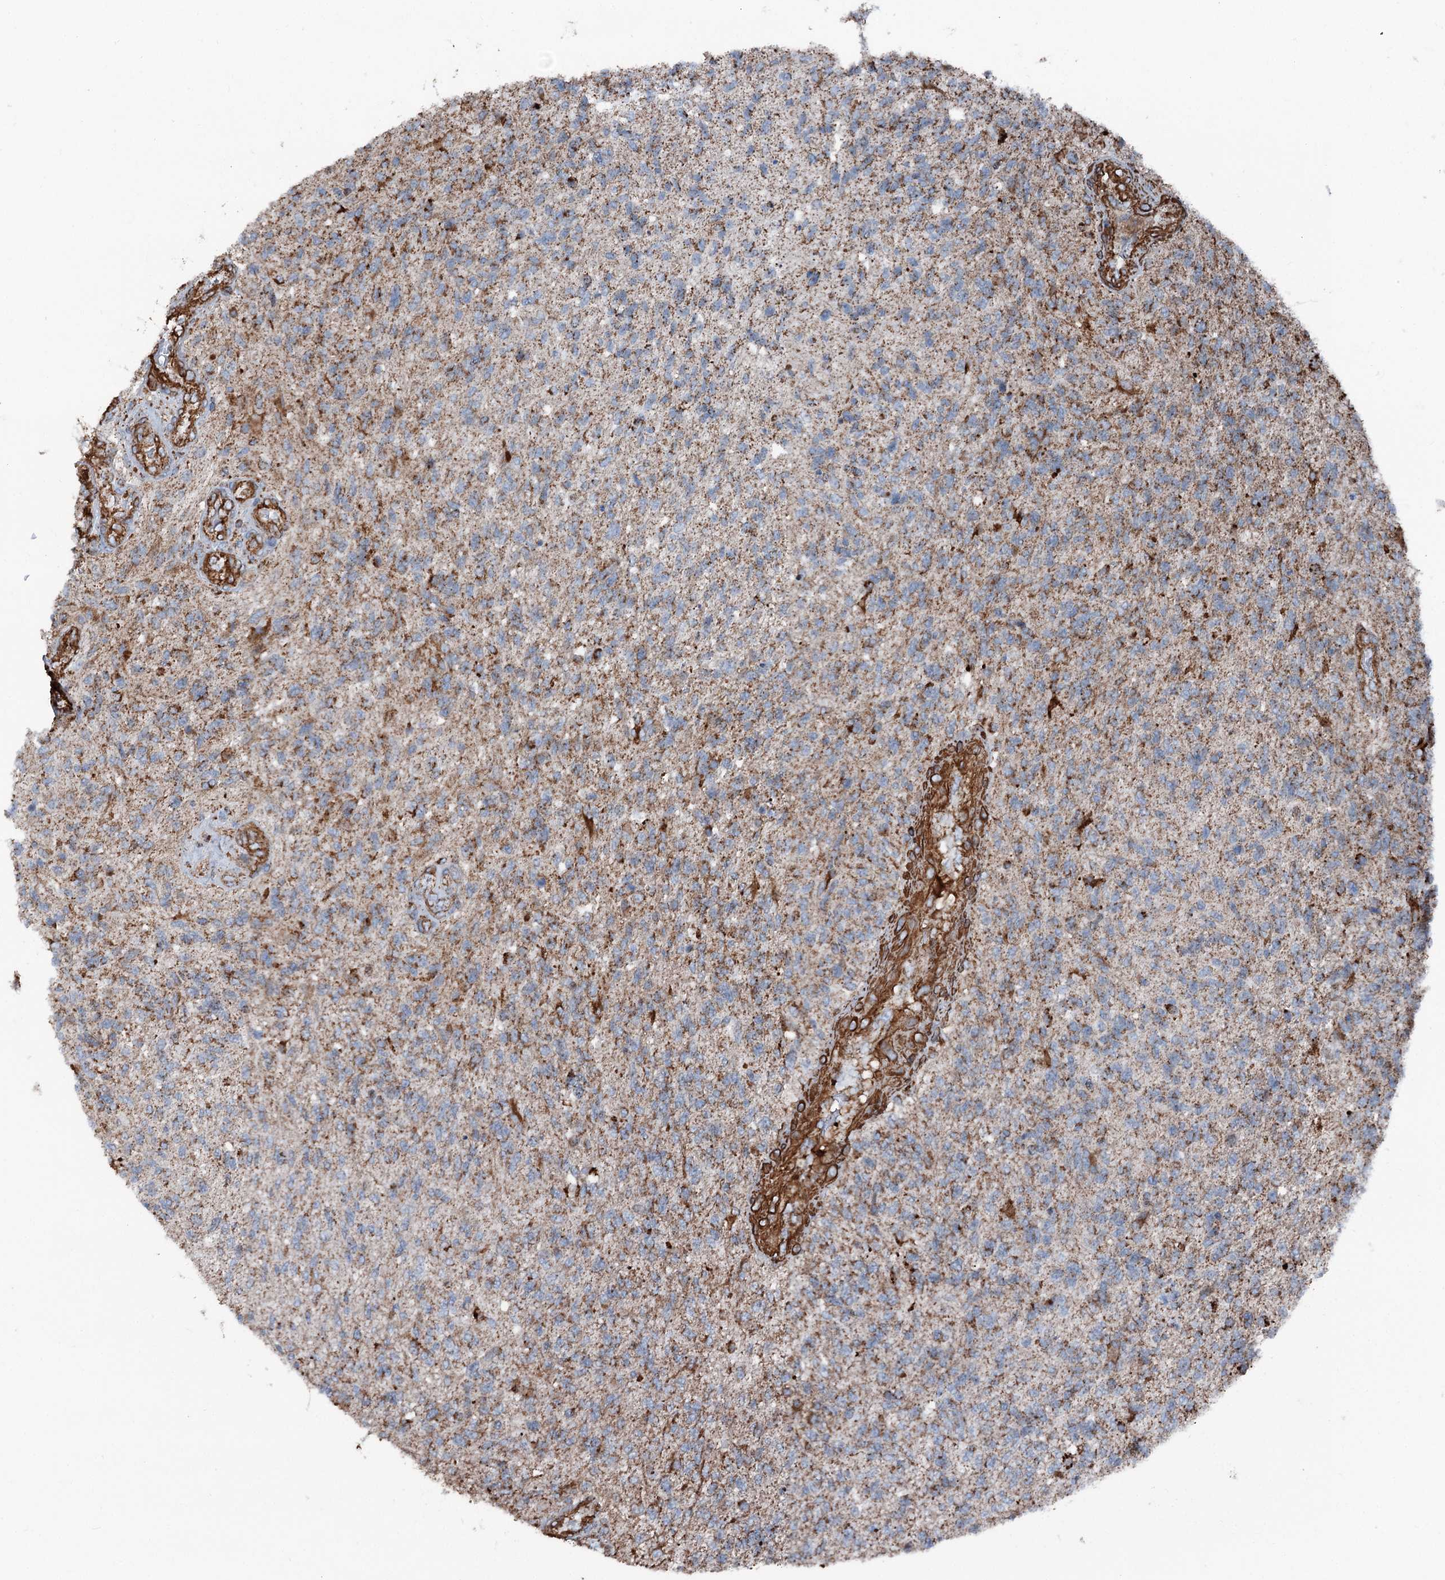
{"staining": {"intensity": "moderate", "quantity": "<25%", "location": "cytoplasmic/membranous"}, "tissue": "glioma", "cell_type": "Tumor cells", "image_type": "cancer", "snomed": [{"axis": "morphology", "description": "Glioma, malignant, High grade"}, {"axis": "topography", "description": "Brain"}], "caption": "Immunohistochemical staining of human glioma shows low levels of moderate cytoplasmic/membranous protein staining in approximately <25% of tumor cells.", "gene": "DDIAS", "patient": {"sex": "male", "age": 56}}